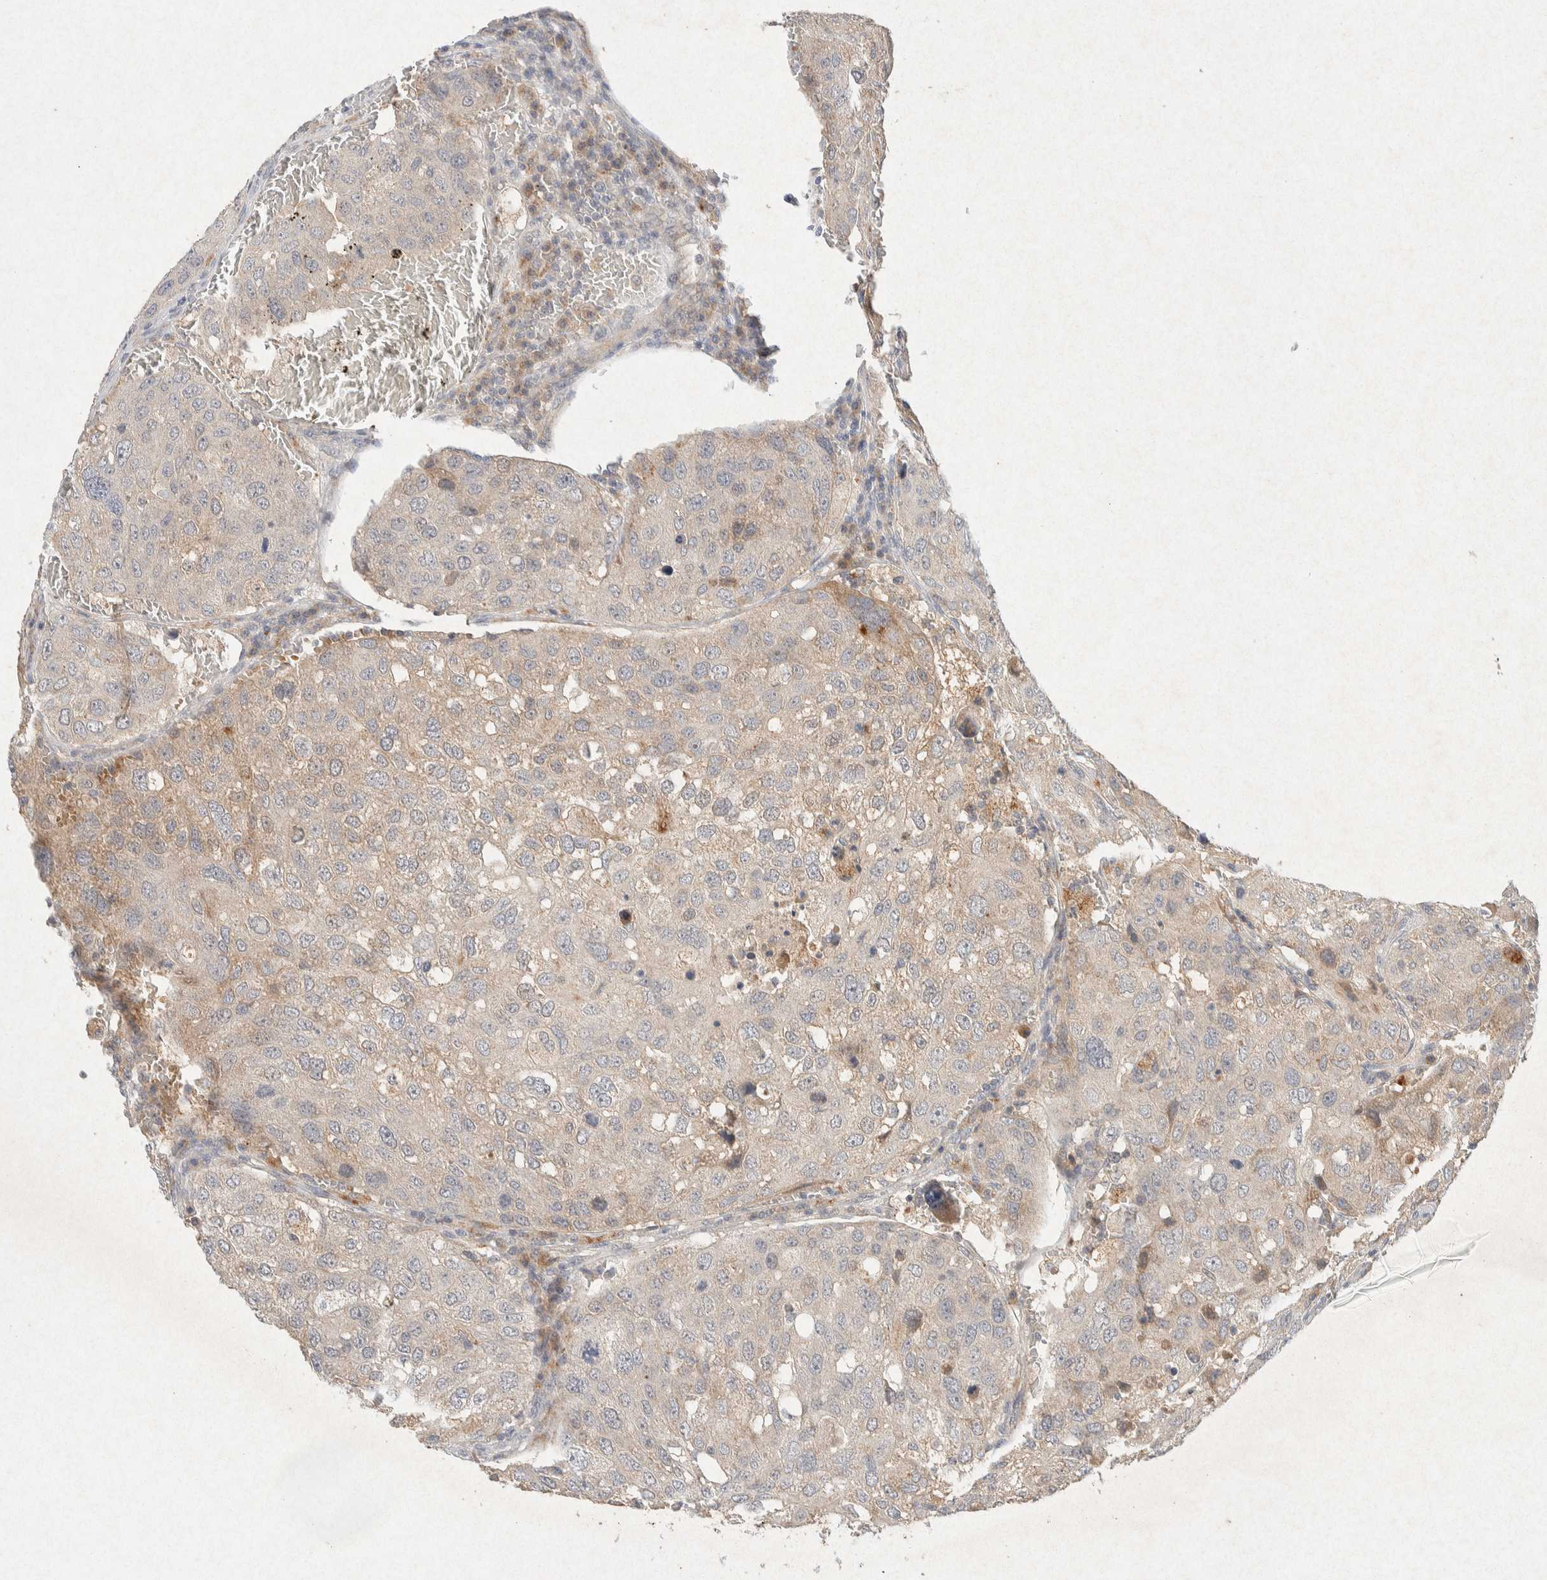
{"staining": {"intensity": "weak", "quantity": "<25%", "location": "cytoplasmic/membranous"}, "tissue": "urothelial cancer", "cell_type": "Tumor cells", "image_type": "cancer", "snomed": [{"axis": "morphology", "description": "Urothelial carcinoma, High grade"}, {"axis": "topography", "description": "Lymph node"}, {"axis": "topography", "description": "Urinary bladder"}], "caption": "This is an IHC micrograph of urothelial cancer. There is no expression in tumor cells.", "gene": "GNAI1", "patient": {"sex": "male", "age": 51}}